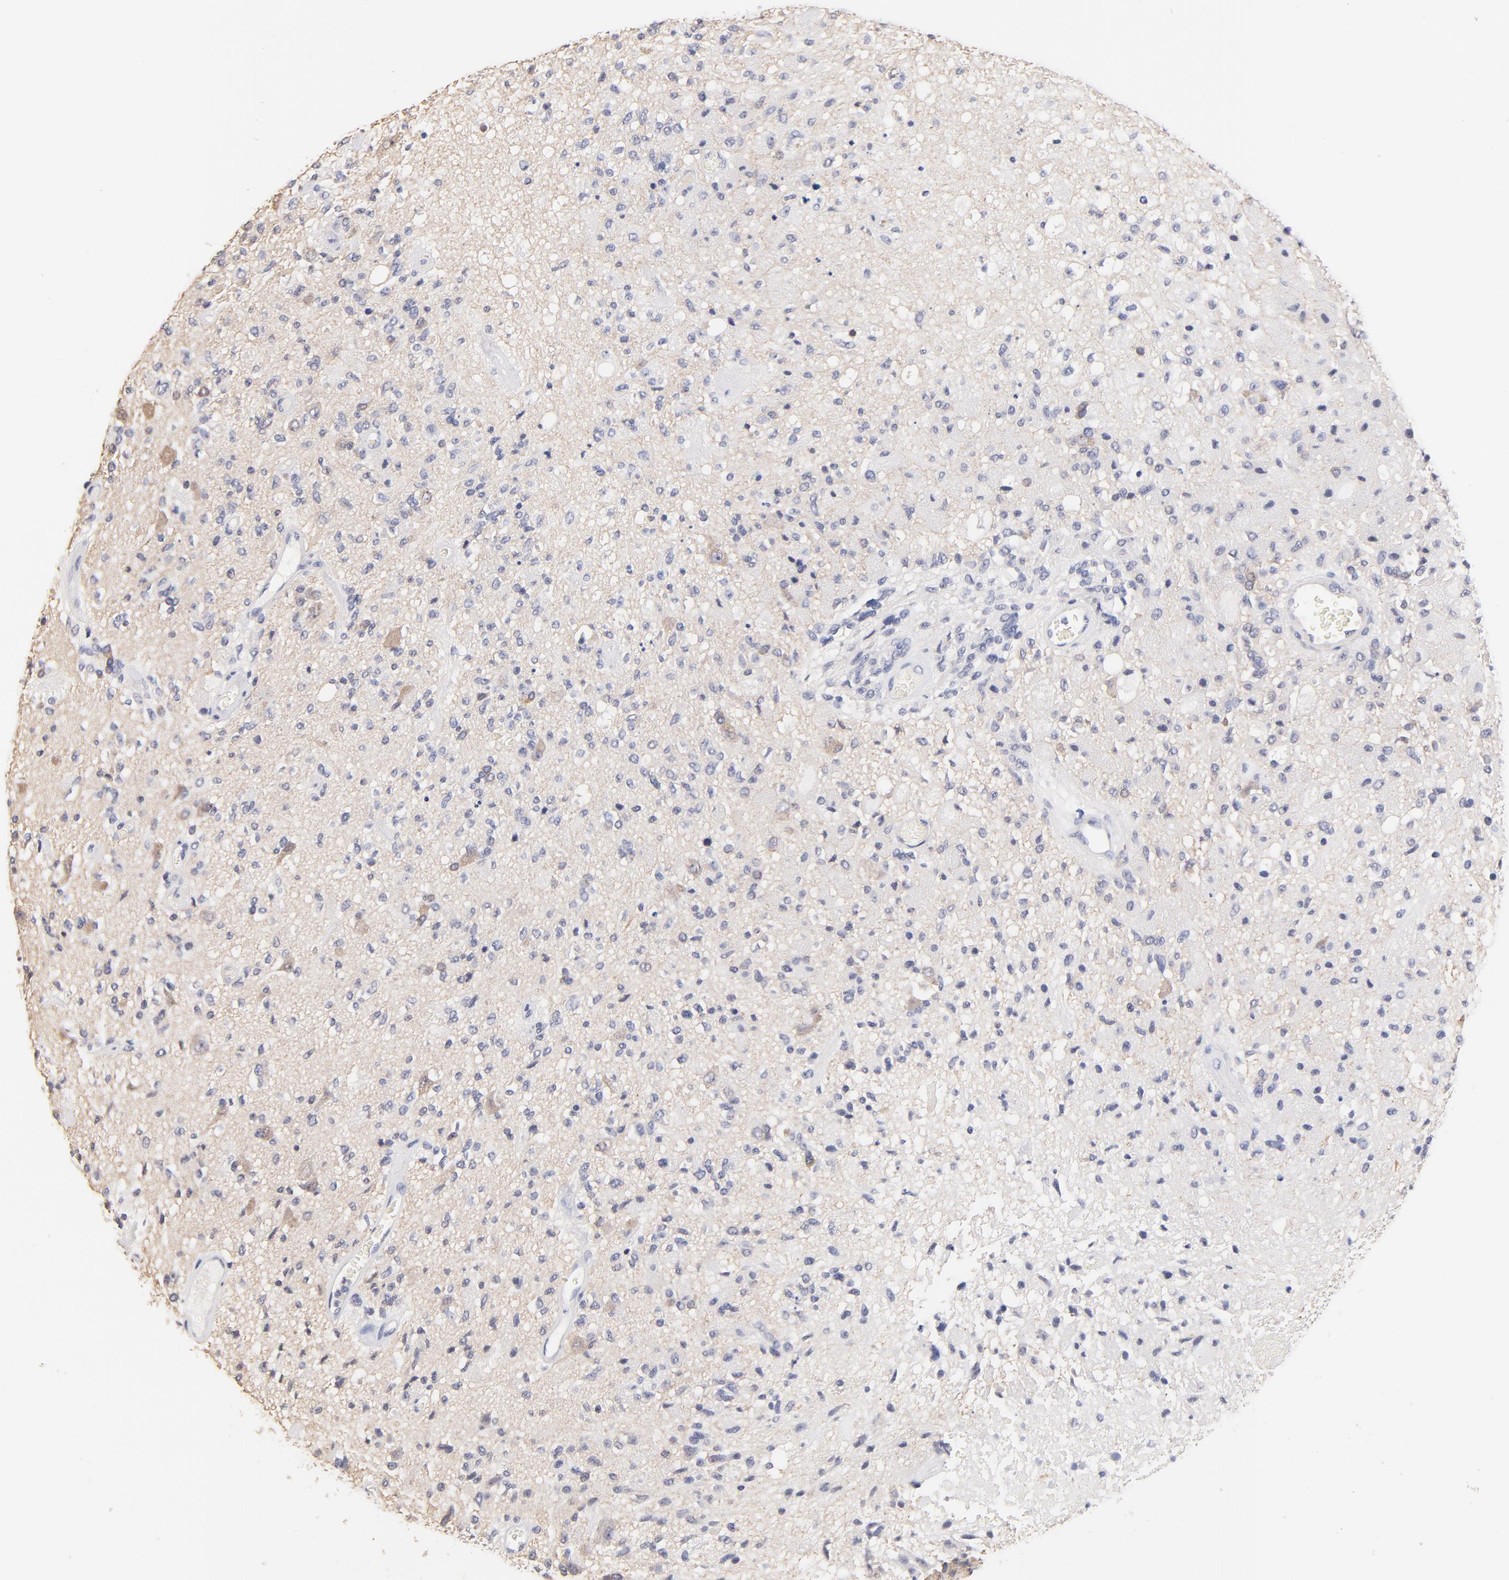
{"staining": {"intensity": "weak", "quantity": "<25%", "location": "cytoplasmic/membranous"}, "tissue": "glioma", "cell_type": "Tumor cells", "image_type": "cancer", "snomed": [{"axis": "morphology", "description": "Normal tissue, NOS"}, {"axis": "morphology", "description": "Glioma, malignant, High grade"}, {"axis": "topography", "description": "Cerebral cortex"}], "caption": "Glioma stained for a protein using IHC shows no expression tumor cells.", "gene": "RIBC2", "patient": {"sex": "male", "age": 77}}